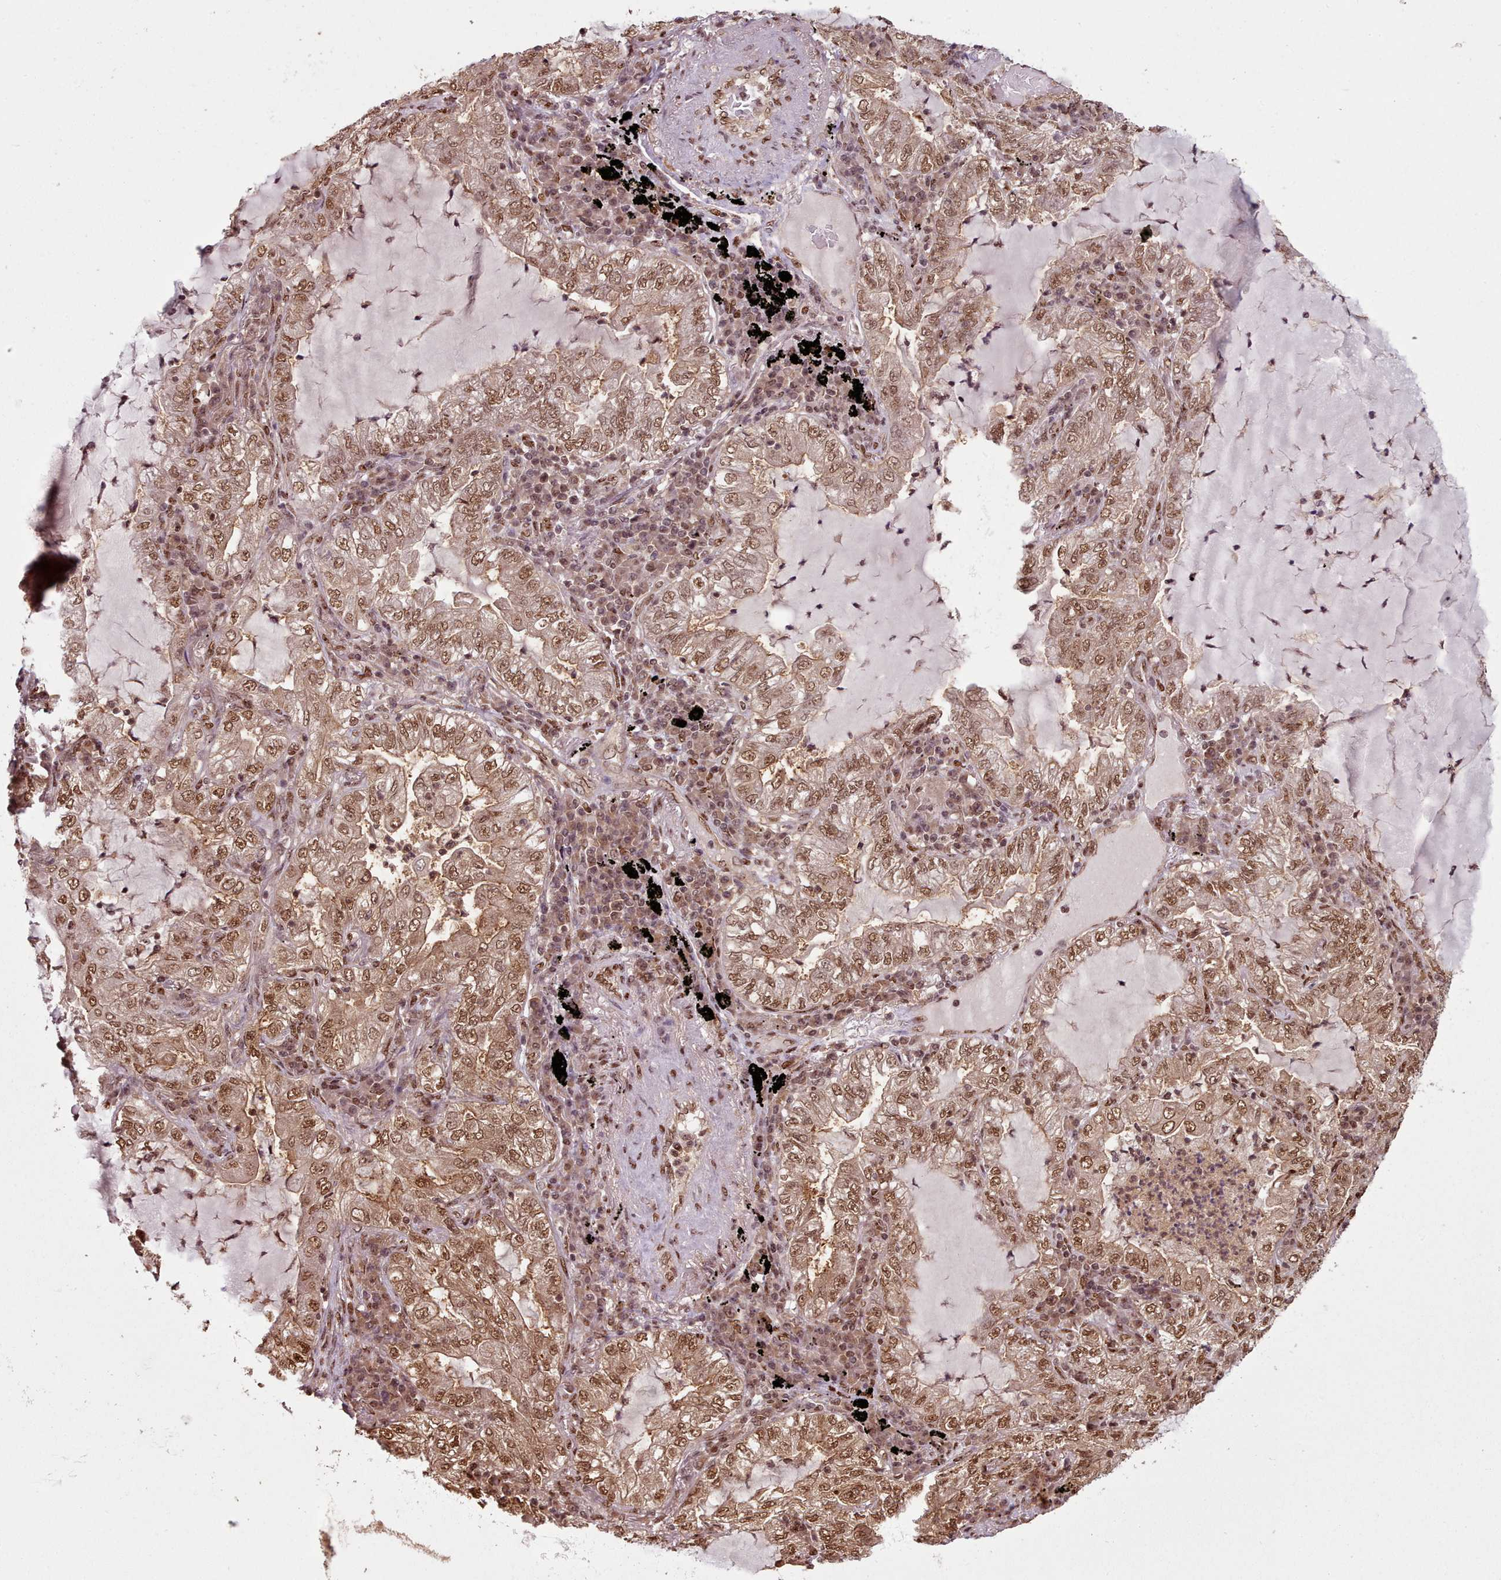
{"staining": {"intensity": "moderate", "quantity": ">75%", "location": "nuclear"}, "tissue": "lung cancer", "cell_type": "Tumor cells", "image_type": "cancer", "snomed": [{"axis": "morphology", "description": "Adenocarcinoma, NOS"}, {"axis": "topography", "description": "Lung"}], "caption": "DAB (3,3'-diaminobenzidine) immunohistochemical staining of adenocarcinoma (lung) shows moderate nuclear protein positivity in about >75% of tumor cells.", "gene": "RPS27A", "patient": {"sex": "female", "age": 73}}